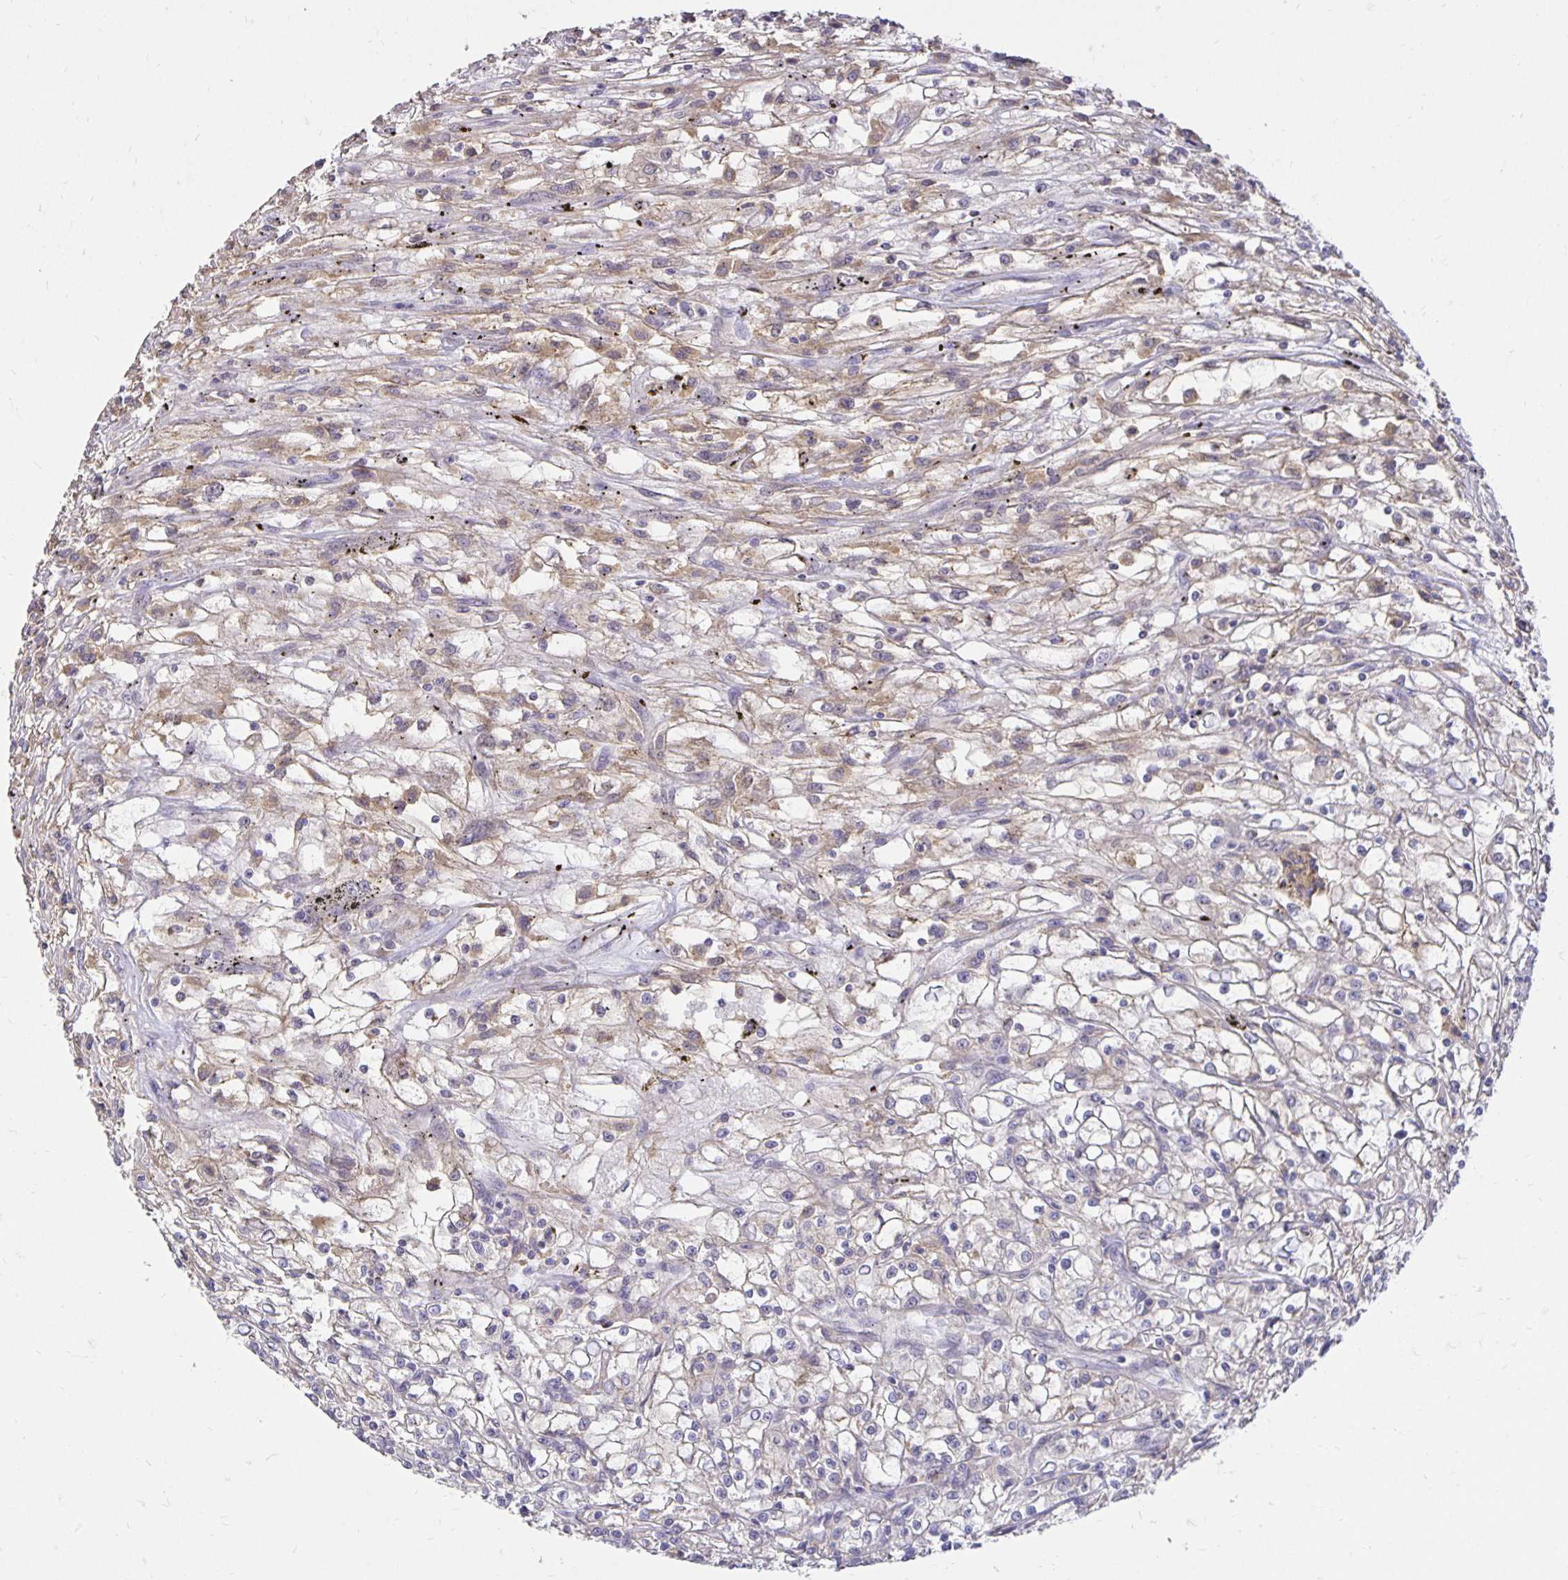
{"staining": {"intensity": "weak", "quantity": "<25%", "location": "cytoplasmic/membranous"}, "tissue": "renal cancer", "cell_type": "Tumor cells", "image_type": "cancer", "snomed": [{"axis": "morphology", "description": "Adenocarcinoma, NOS"}, {"axis": "topography", "description": "Kidney"}], "caption": "Micrograph shows no significant protein staining in tumor cells of renal adenocarcinoma.", "gene": "PNPLA3", "patient": {"sex": "female", "age": 59}}